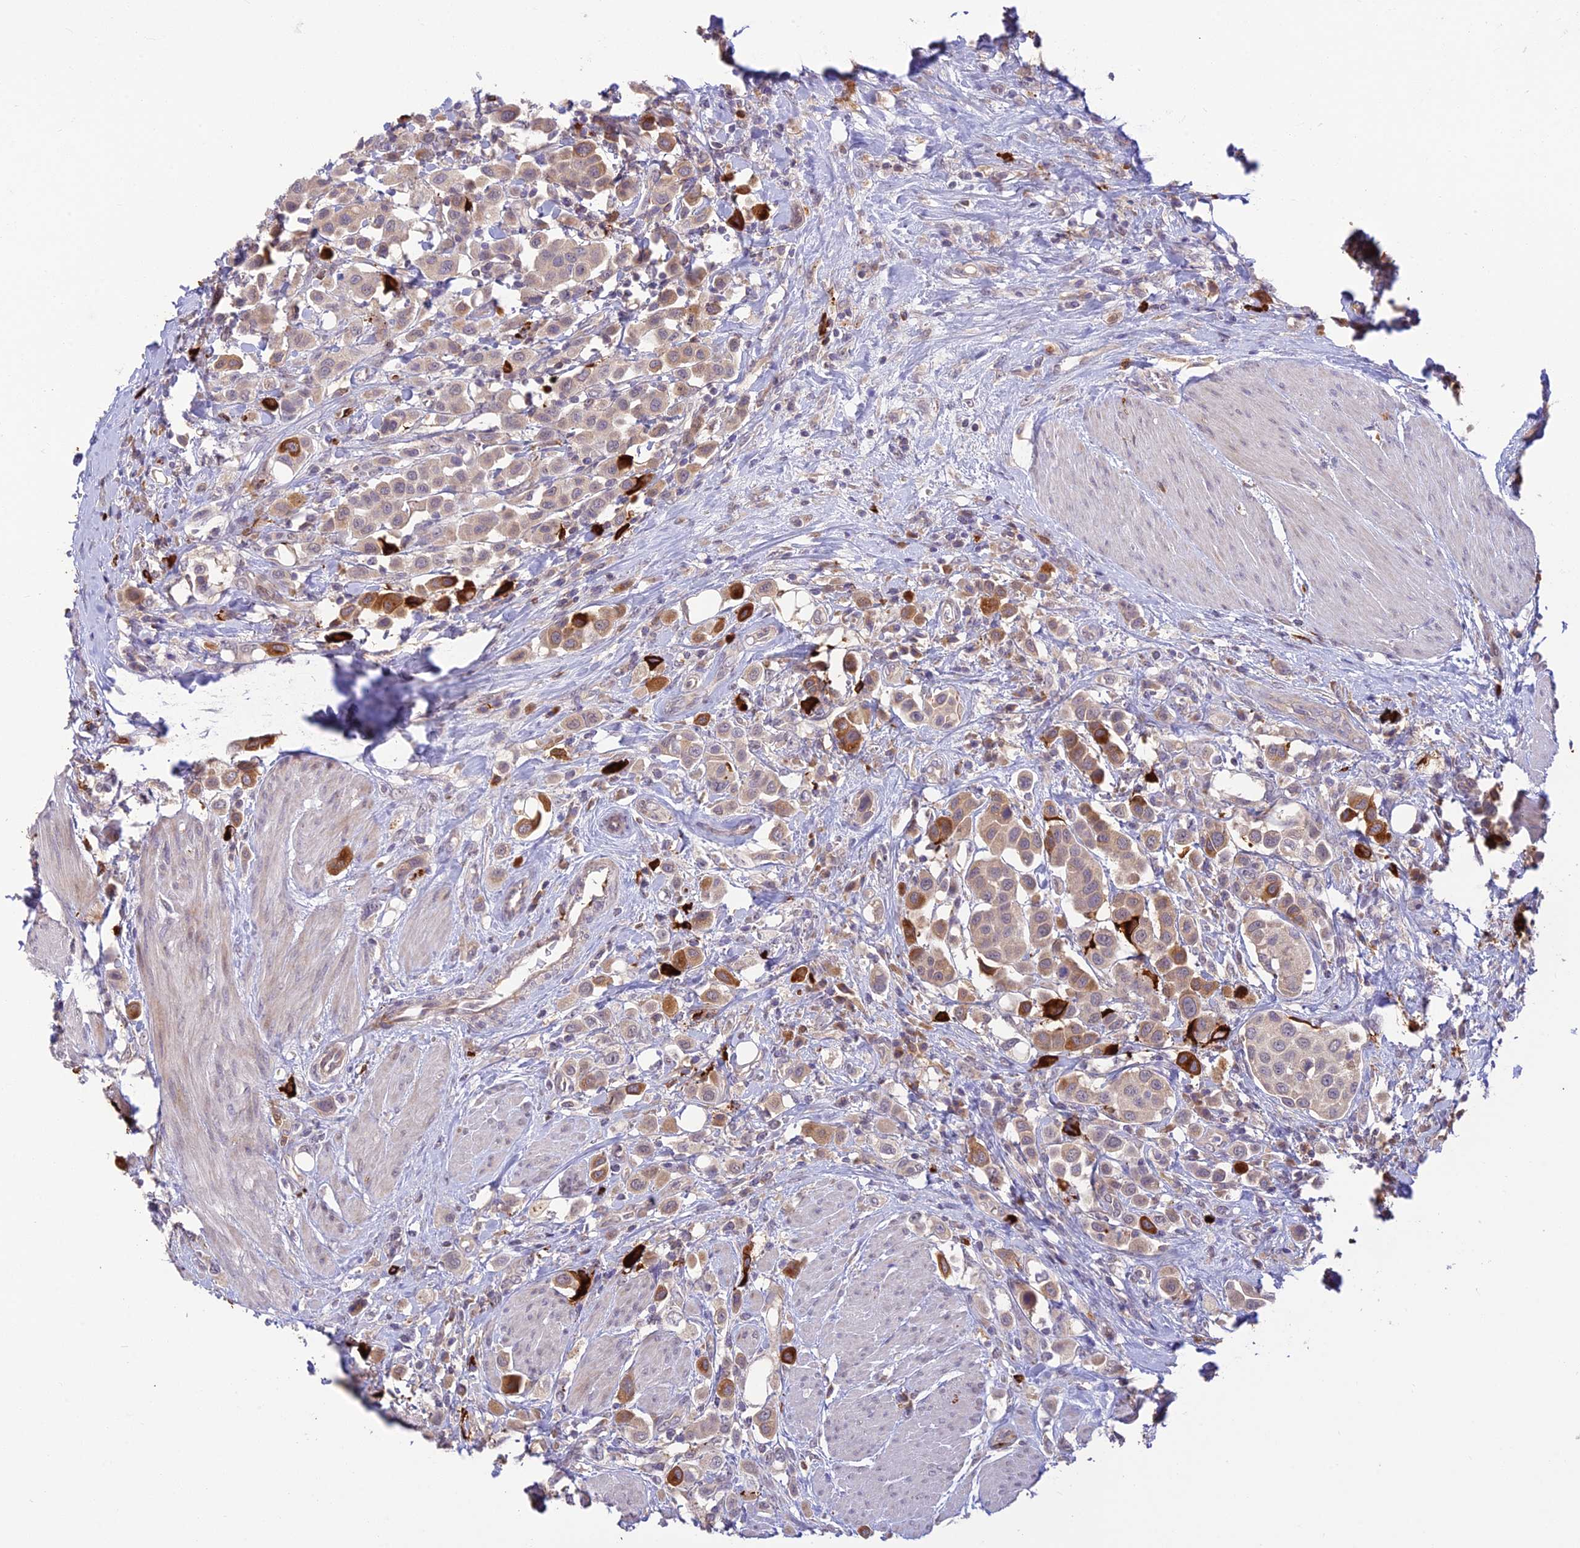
{"staining": {"intensity": "strong", "quantity": "<25%", "location": "cytoplasmic/membranous"}, "tissue": "urothelial cancer", "cell_type": "Tumor cells", "image_type": "cancer", "snomed": [{"axis": "morphology", "description": "Urothelial carcinoma, High grade"}, {"axis": "topography", "description": "Urinary bladder"}], "caption": "A medium amount of strong cytoplasmic/membranous expression is present in about <25% of tumor cells in urothelial cancer tissue. Immunohistochemistry (ihc) stains the protein of interest in brown and the nuclei are stained blue.", "gene": "ASPDH", "patient": {"sex": "male", "age": 50}}